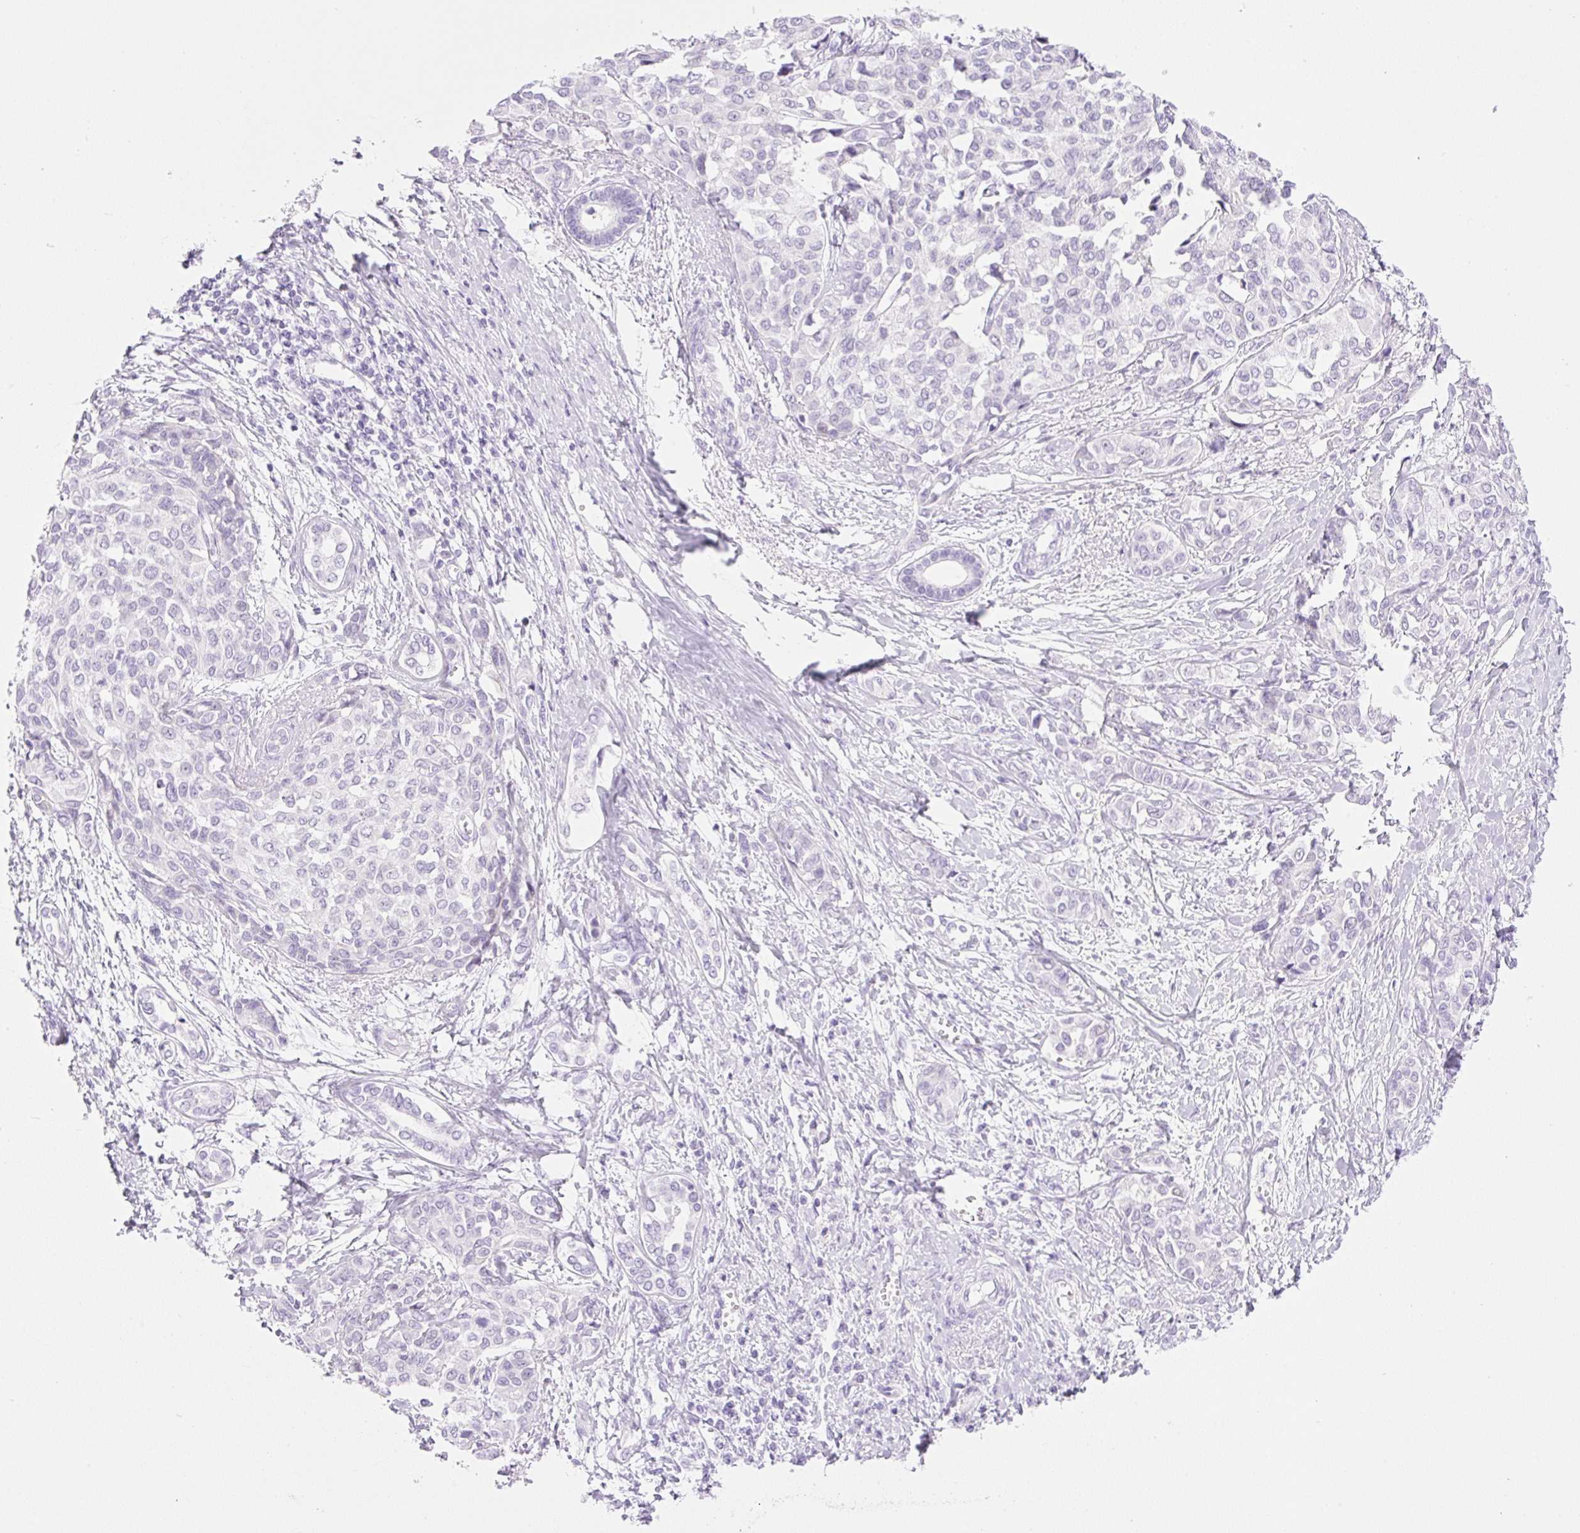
{"staining": {"intensity": "negative", "quantity": "none", "location": "none"}, "tissue": "liver cancer", "cell_type": "Tumor cells", "image_type": "cancer", "snomed": [{"axis": "morphology", "description": "Cholangiocarcinoma"}, {"axis": "topography", "description": "Liver"}], "caption": "The immunohistochemistry (IHC) image has no significant positivity in tumor cells of liver cholangiocarcinoma tissue.", "gene": "SPRR4", "patient": {"sex": "female", "age": 77}}